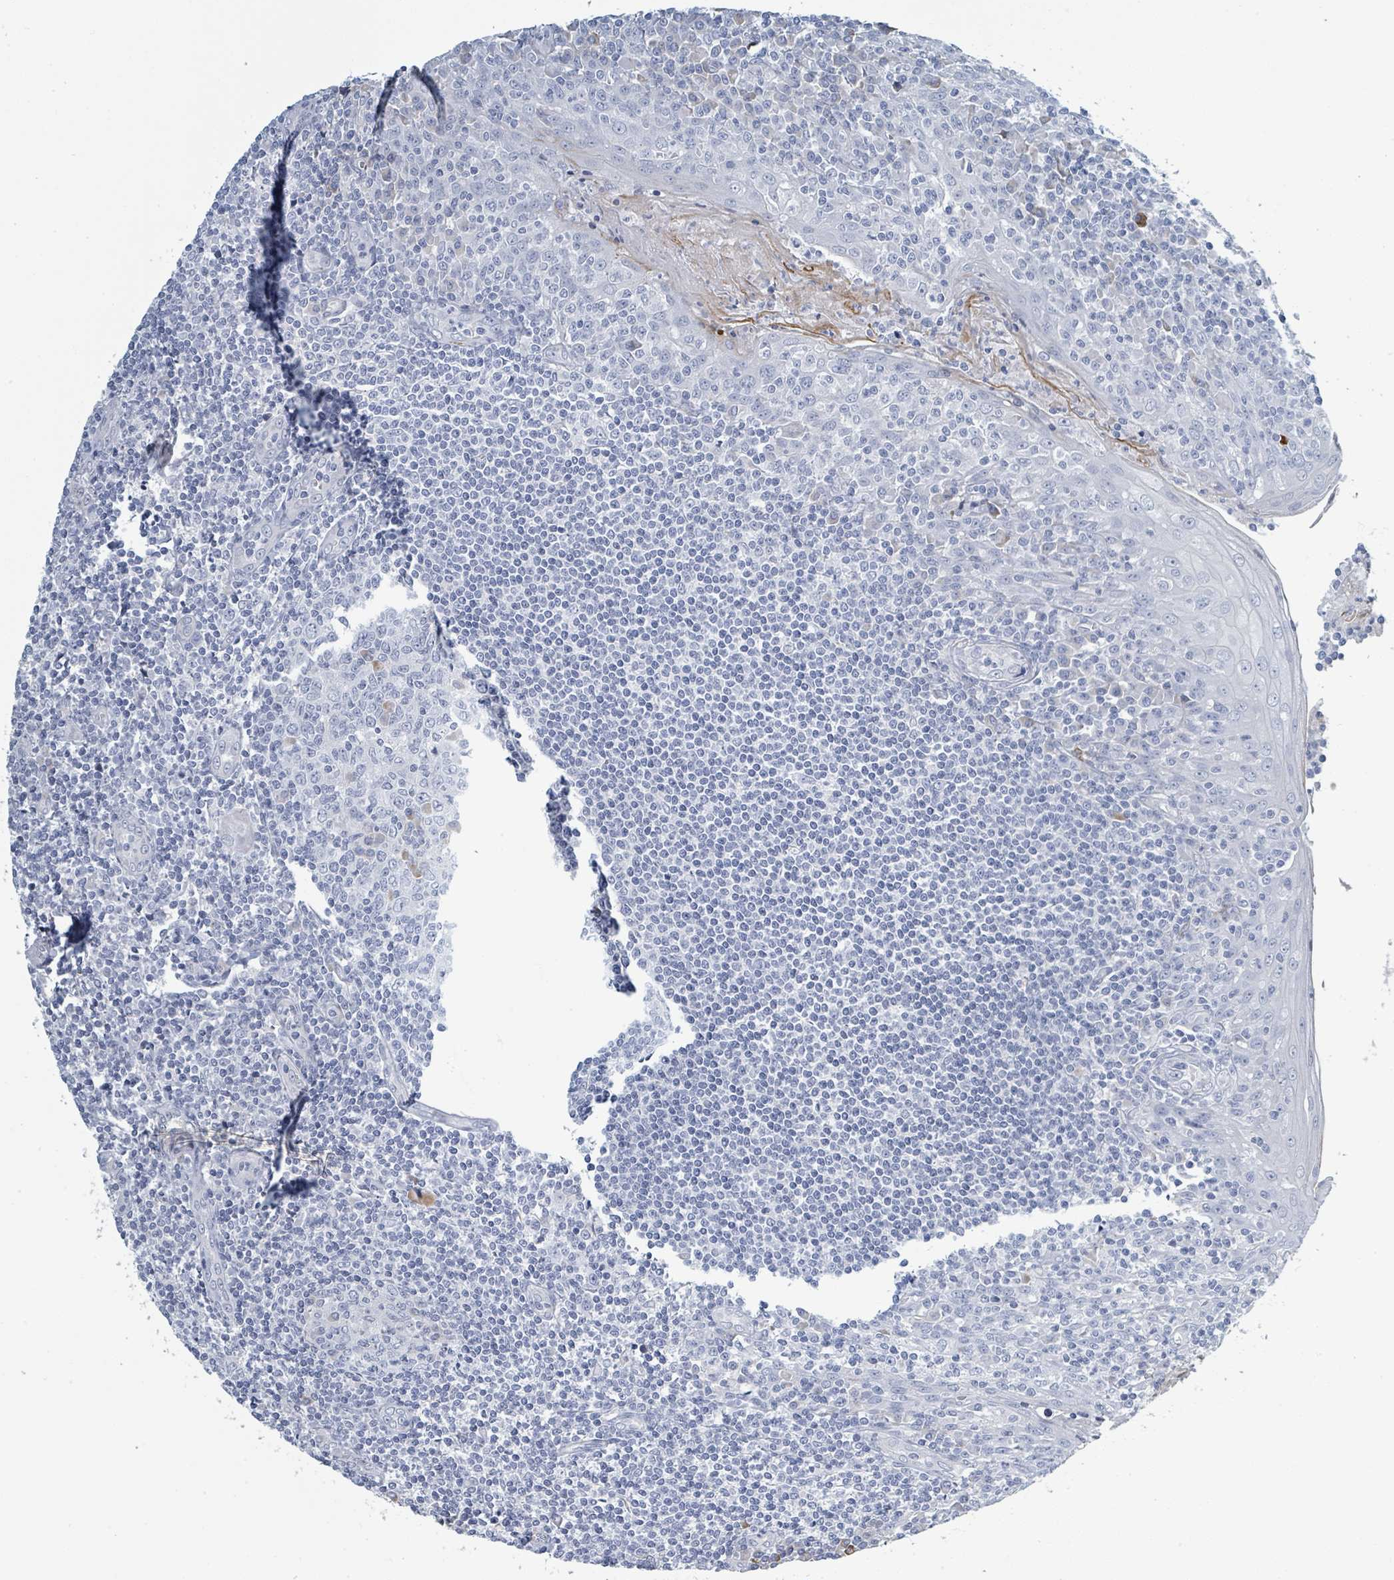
{"staining": {"intensity": "negative", "quantity": "none", "location": "none"}, "tissue": "tonsil", "cell_type": "Germinal center cells", "image_type": "normal", "snomed": [{"axis": "morphology", "description": "Normal tissue, NOS"}, {"axis": "topography", "description": "Tonsil"}], "caption": "Tonsil stained for a protein using IHC demonstrates no expression germinal center cells.", "gene": "RAB33B", "patient": {"sex": "male", "age": 27}}